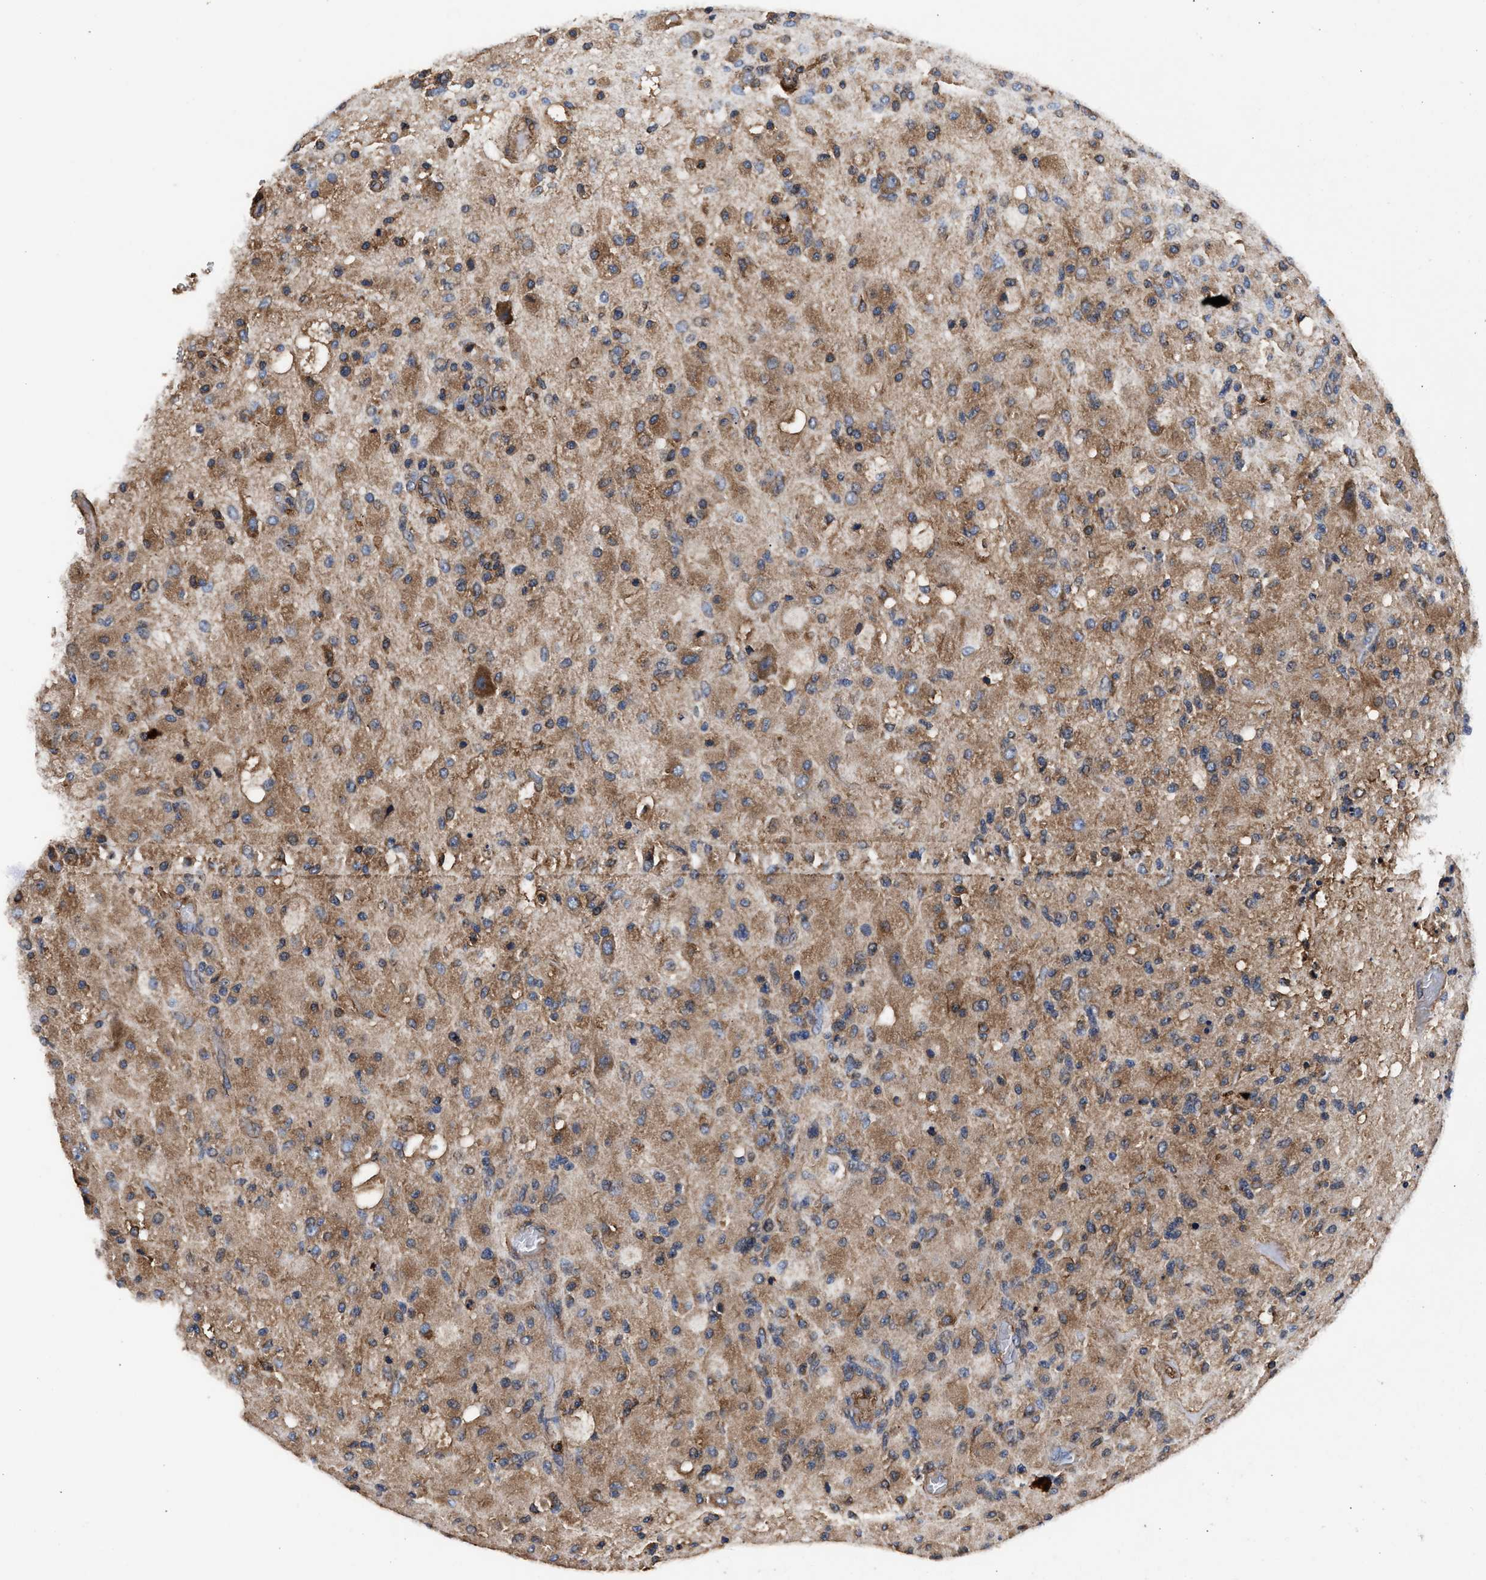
{"staining": {"intensity": "moderate", "quantity": ">75%", "location": "cytoplasmic/membranous"}, "tissue": "glioma", "cell_type": "Tumor cells", "image_type": "cancer", "snomed": [{"axis": "morphology", "description": "Normal tissue, NOS"}, {"axis": "morphology", "description": "Glioma, malignant, High grade"}, {"axis": "topography", "description": "Cerebral cortex"}], "caption": "Tumor cells display moderate cytoplasmic/membranous expression in about >75% of cells in glioma.", "gene": "KYAT1", "patient": {"sex": "male", "age": 77}}